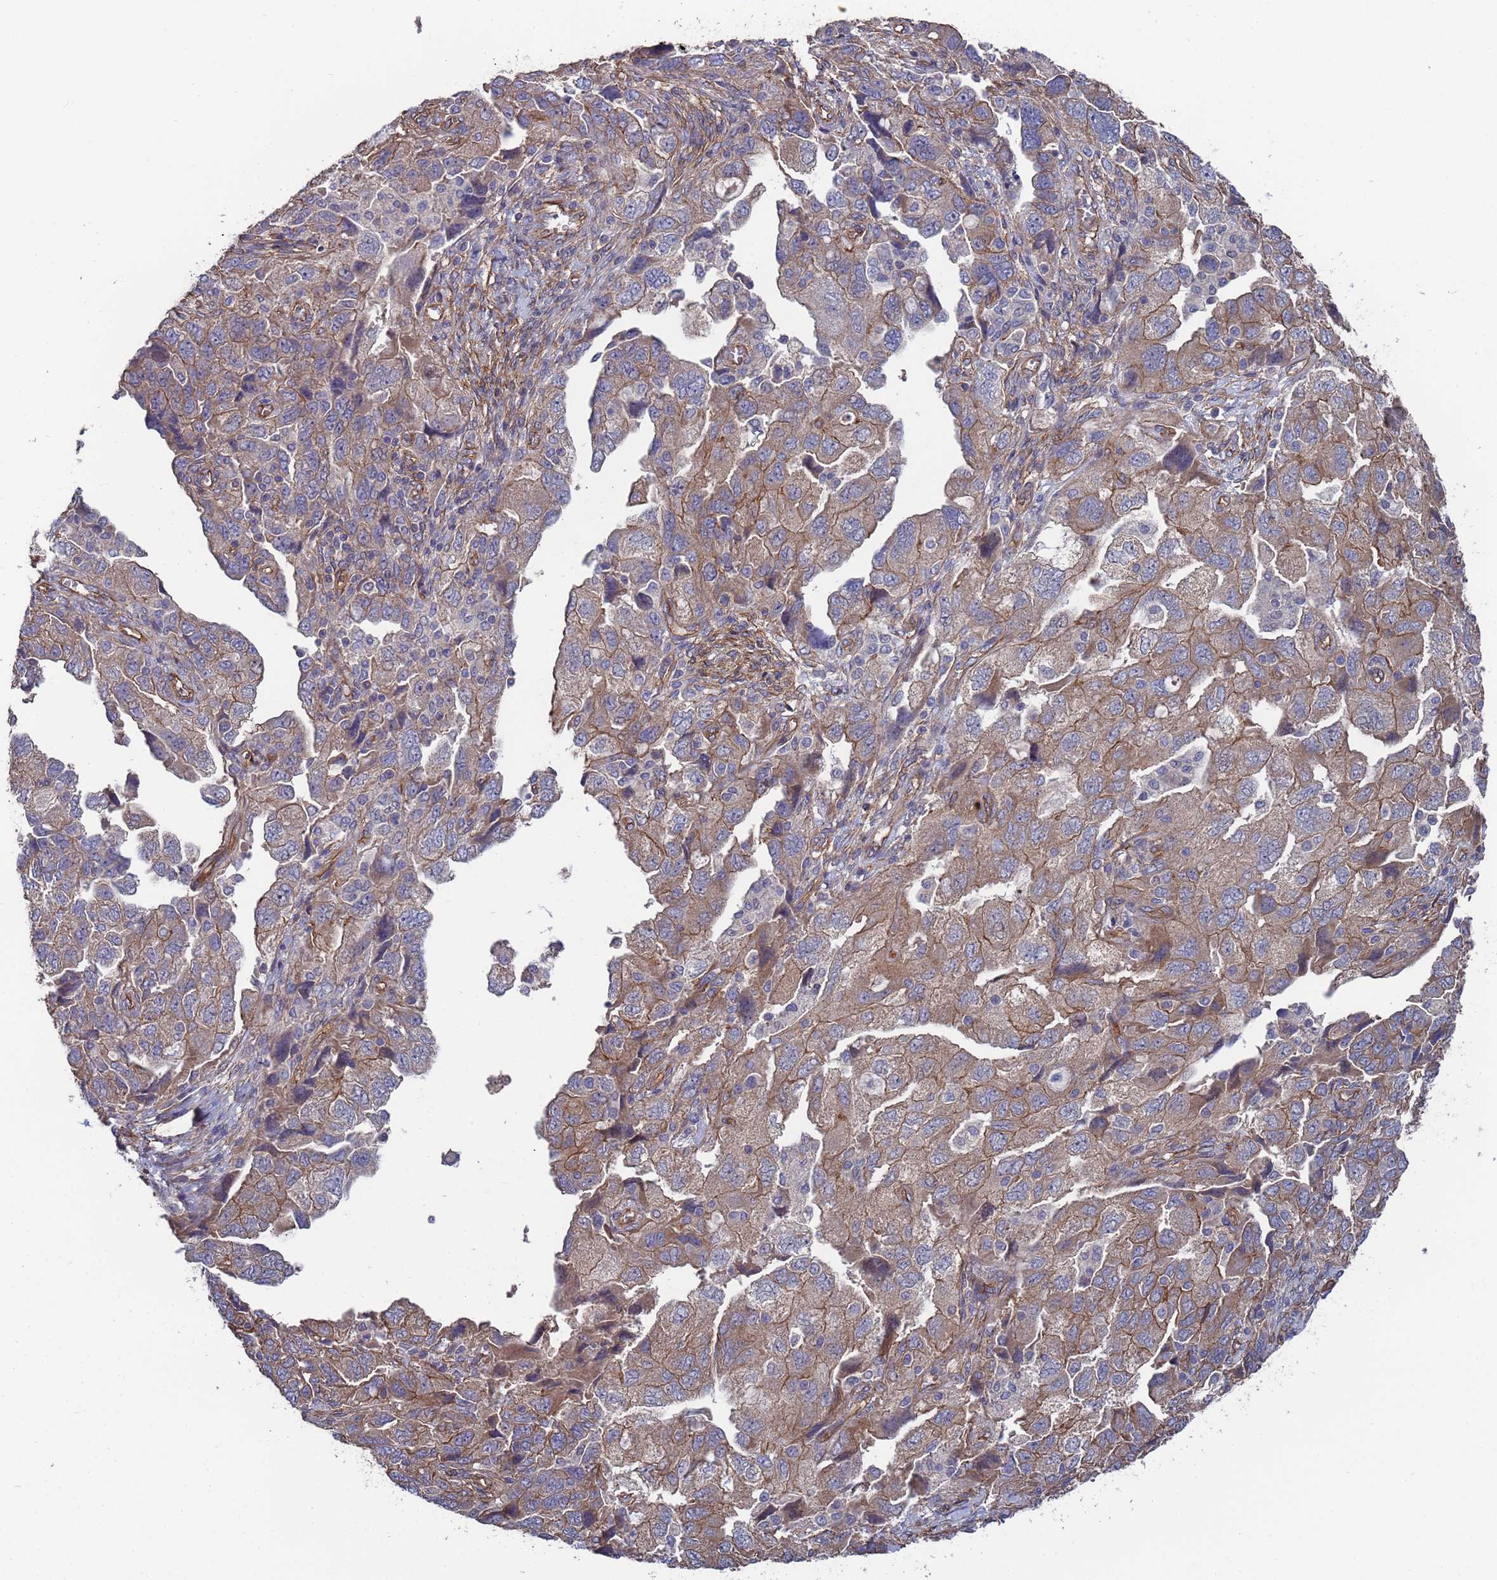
{"staining": {"intensity": "moderate", "quantity": "<25%", "location": "cytoplasmic/membranous"}, "tissue": "ovarian cancer", "cell_type": "Tumor cells", "image_type": "cancer", "snomed": [{"axis": "morphology", "description": "Carcinoma, NOS"}, {"axis": "morphology", "description": "Cystadenocarcinoma, serous, NOS"}, {"axis": "topography", "description": "Ovary"}], "caption": "This is a histology image of immunohistochemistry staining of ovarian cancer (carcinoma), which shows moderate positivity in the cytoplasmic/membranous of tumor cells.", "gene": "NDUFAF6", "patient": {"sex": "female", "age": 69}}